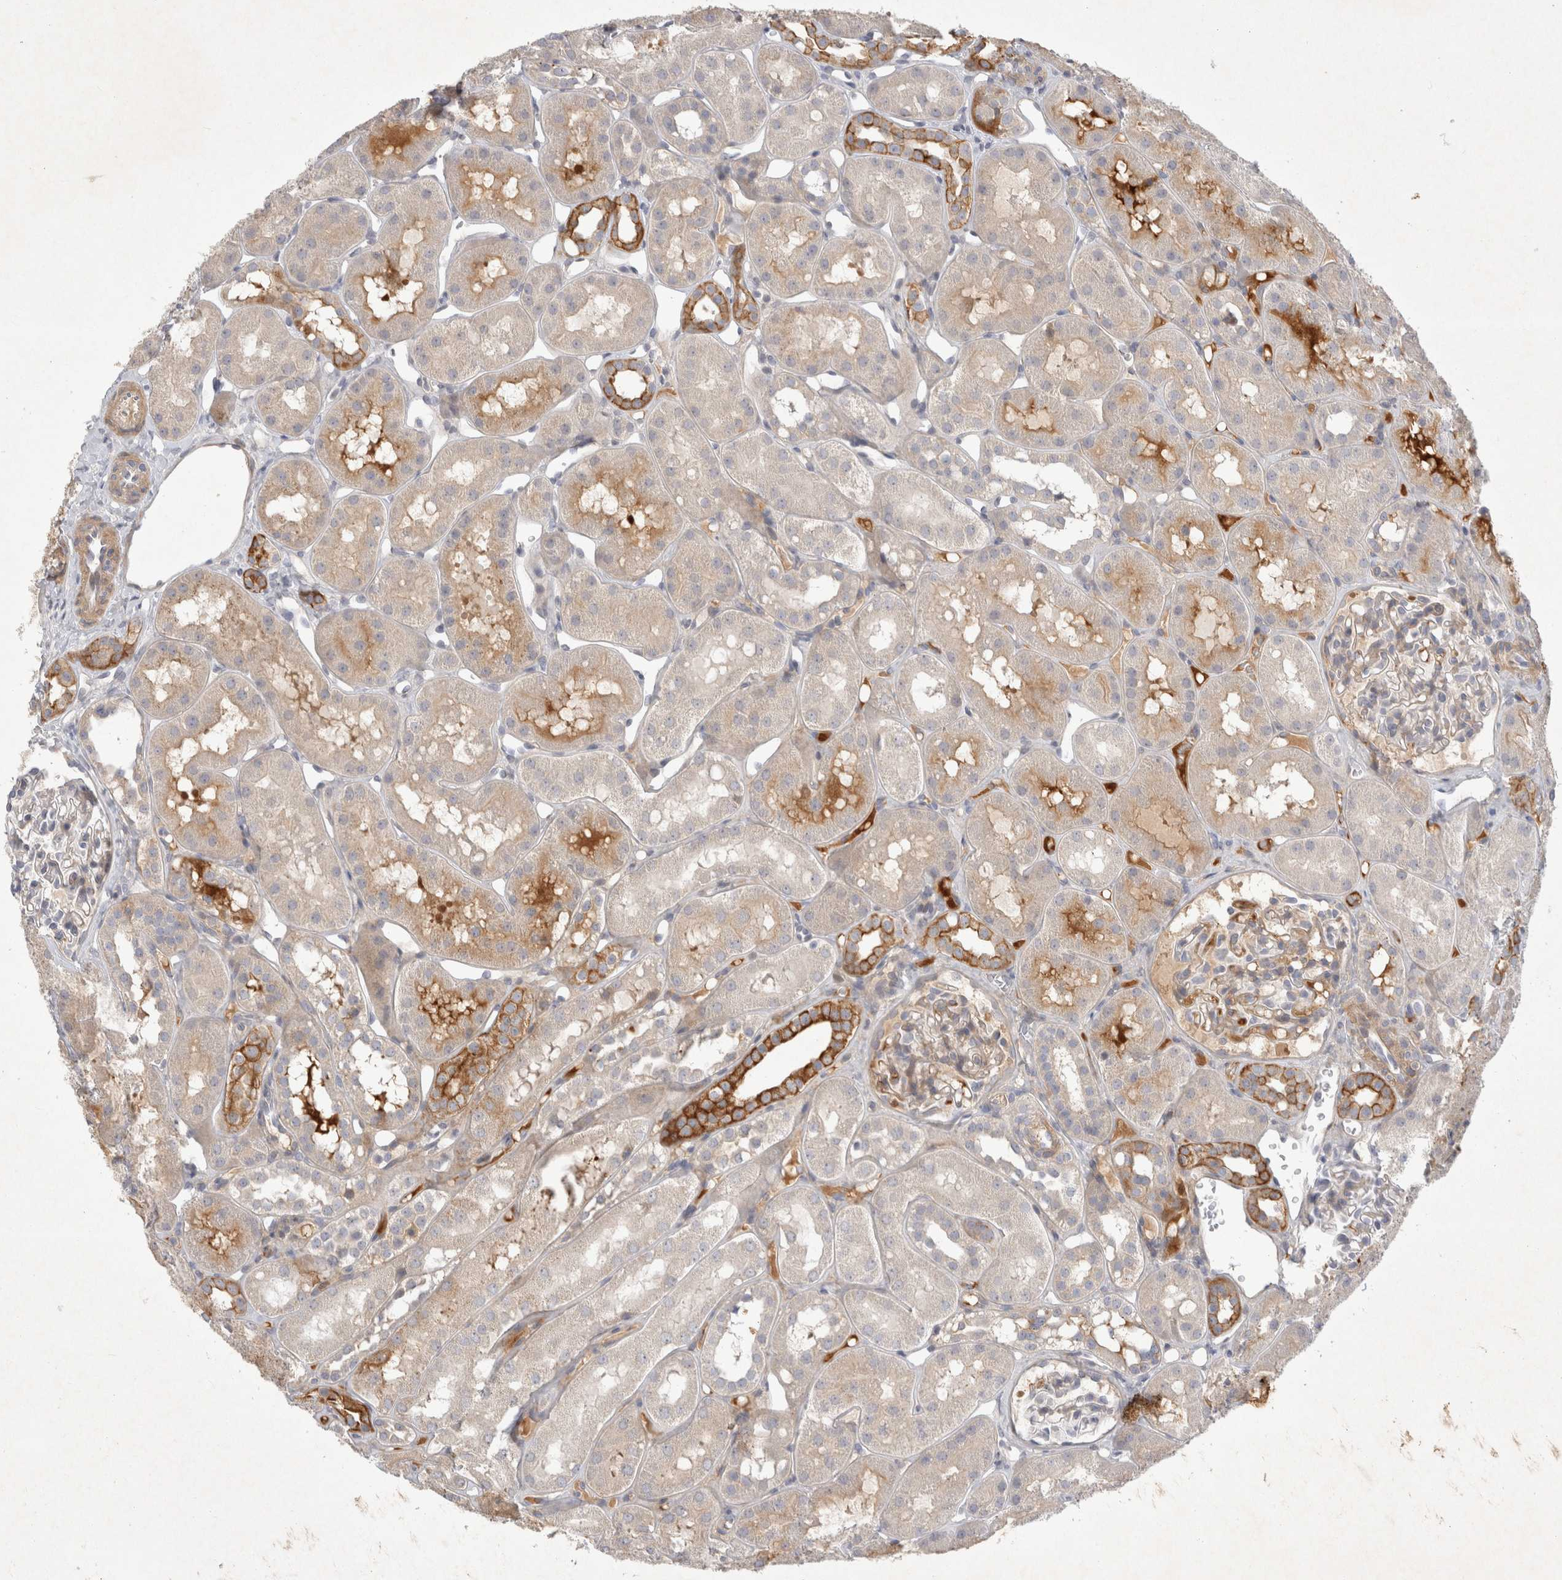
{"staining": {"intensity": "weak", "quantity": "25%-75%", "location": "cytoplasmic/membranous"}, "tissue": "kidney", "cell_type": "Cells in glomeruli", "image_type": "normal", "snomed": [{"axis": "morphology", "description": "Normal tissue, NOS"}, {"axis": "topography", "description": "Kidney"}], "caption": "DAB immunohistochemical staining of normal kidney demonstrates weak cytoplasmic/membranous protein staining in approximately 25%-75% of cells in glomeruli. (brown staining indicates protein expression, while blue staining denotes nuclei).", "gene": "BZW2", "patient": {"sex": "male", "age": 16}}